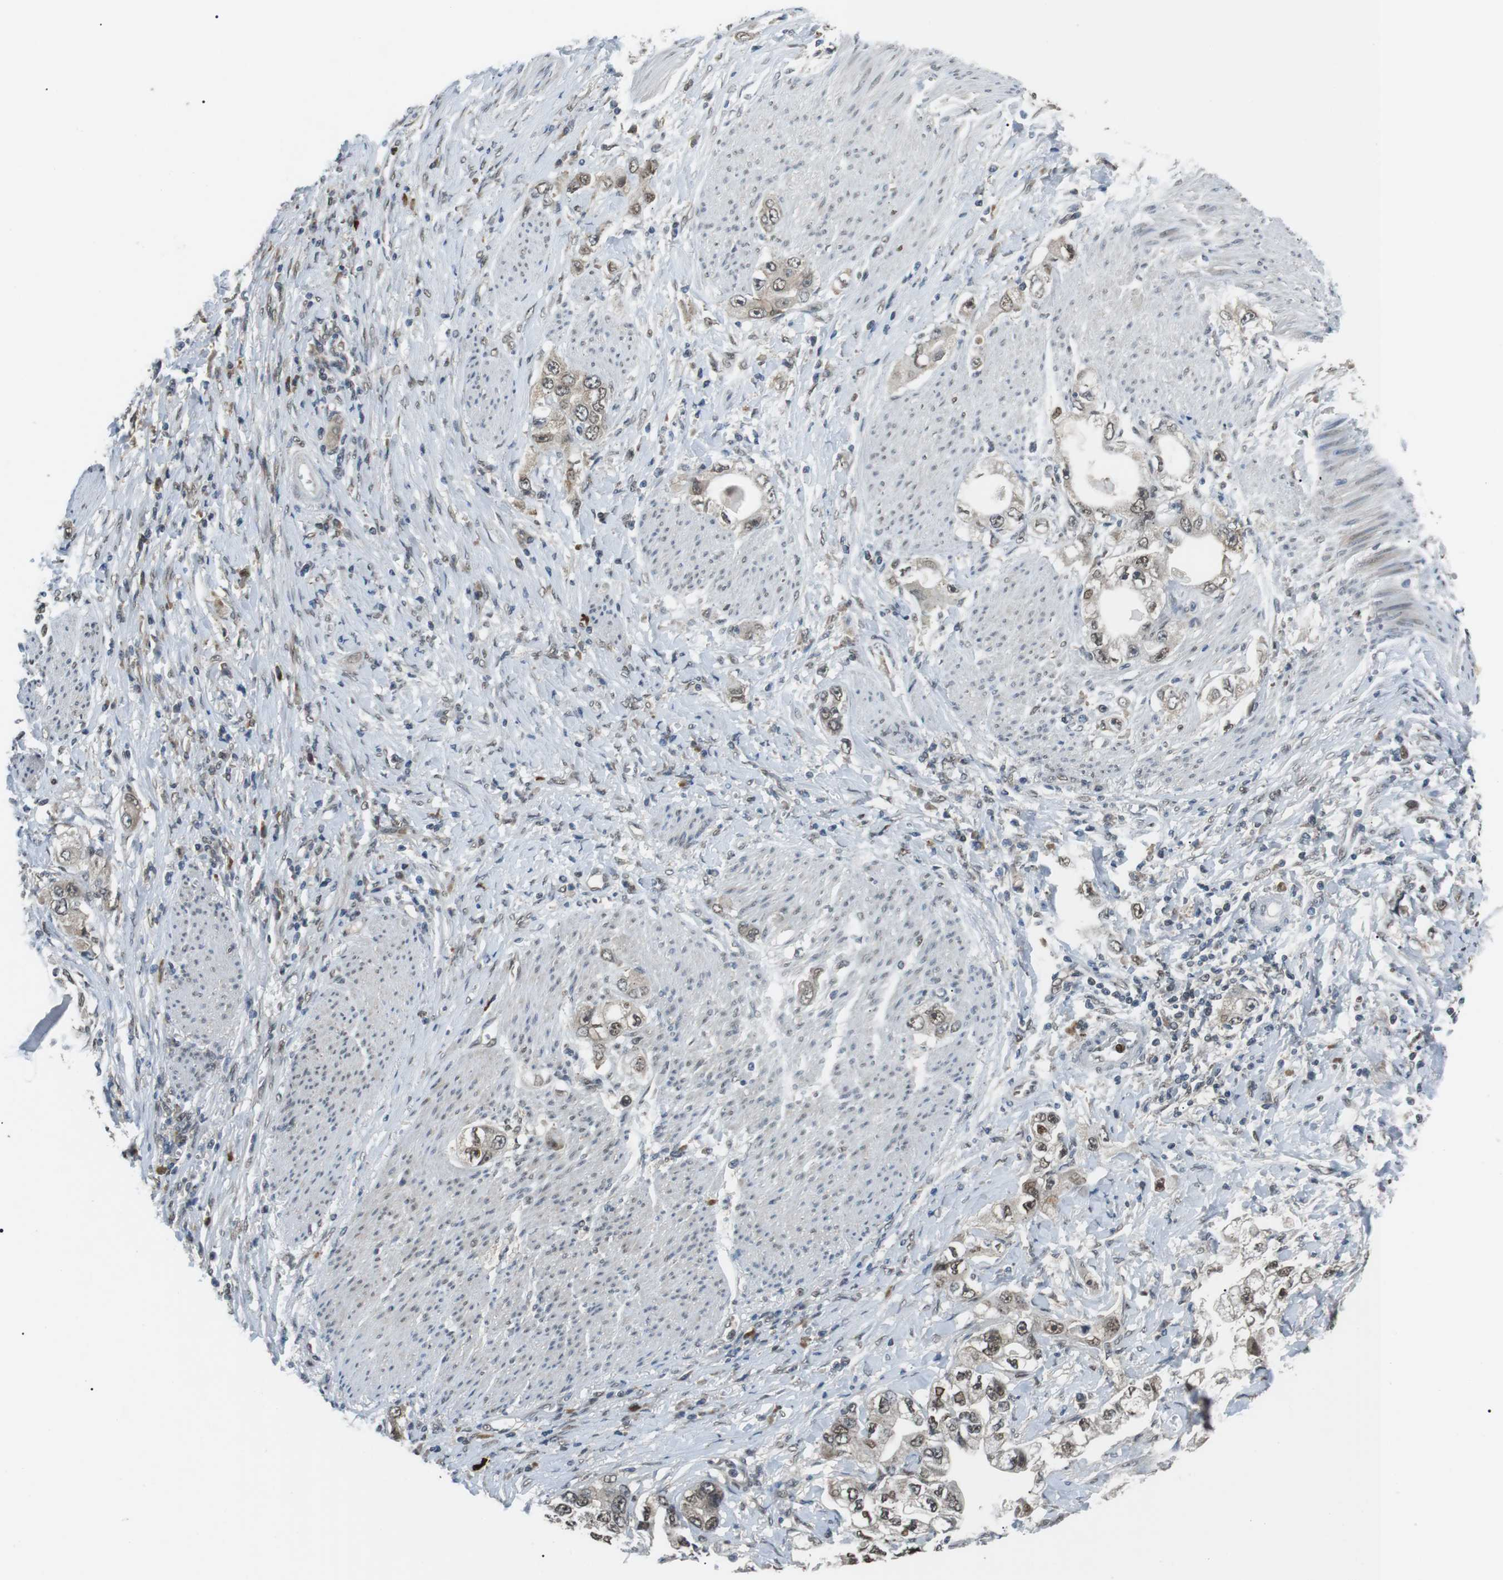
{"staining": {"intensity": "moderate", "quantity": ">75%", "location": "cytoplasmic/membranous,nuclear"}, "tissue": "stomach cancer", "cell_type": "Tumor cells", "image_type": "cancer", "snomed": [{"axis": "morphology", "description": "Adenocarcinoma, NOS"}, {"axis": "topography", "description": "Stomach, lower"}], "caption": "This is an image of immunohistochemistry staining of adenocarcinoma (stomach), which shows moderate staining in the cytoplasmic/membranous and nuclear of tumor cells.", "gene": "ORAI3", "patient": {"sex": "female", "age": 93}}